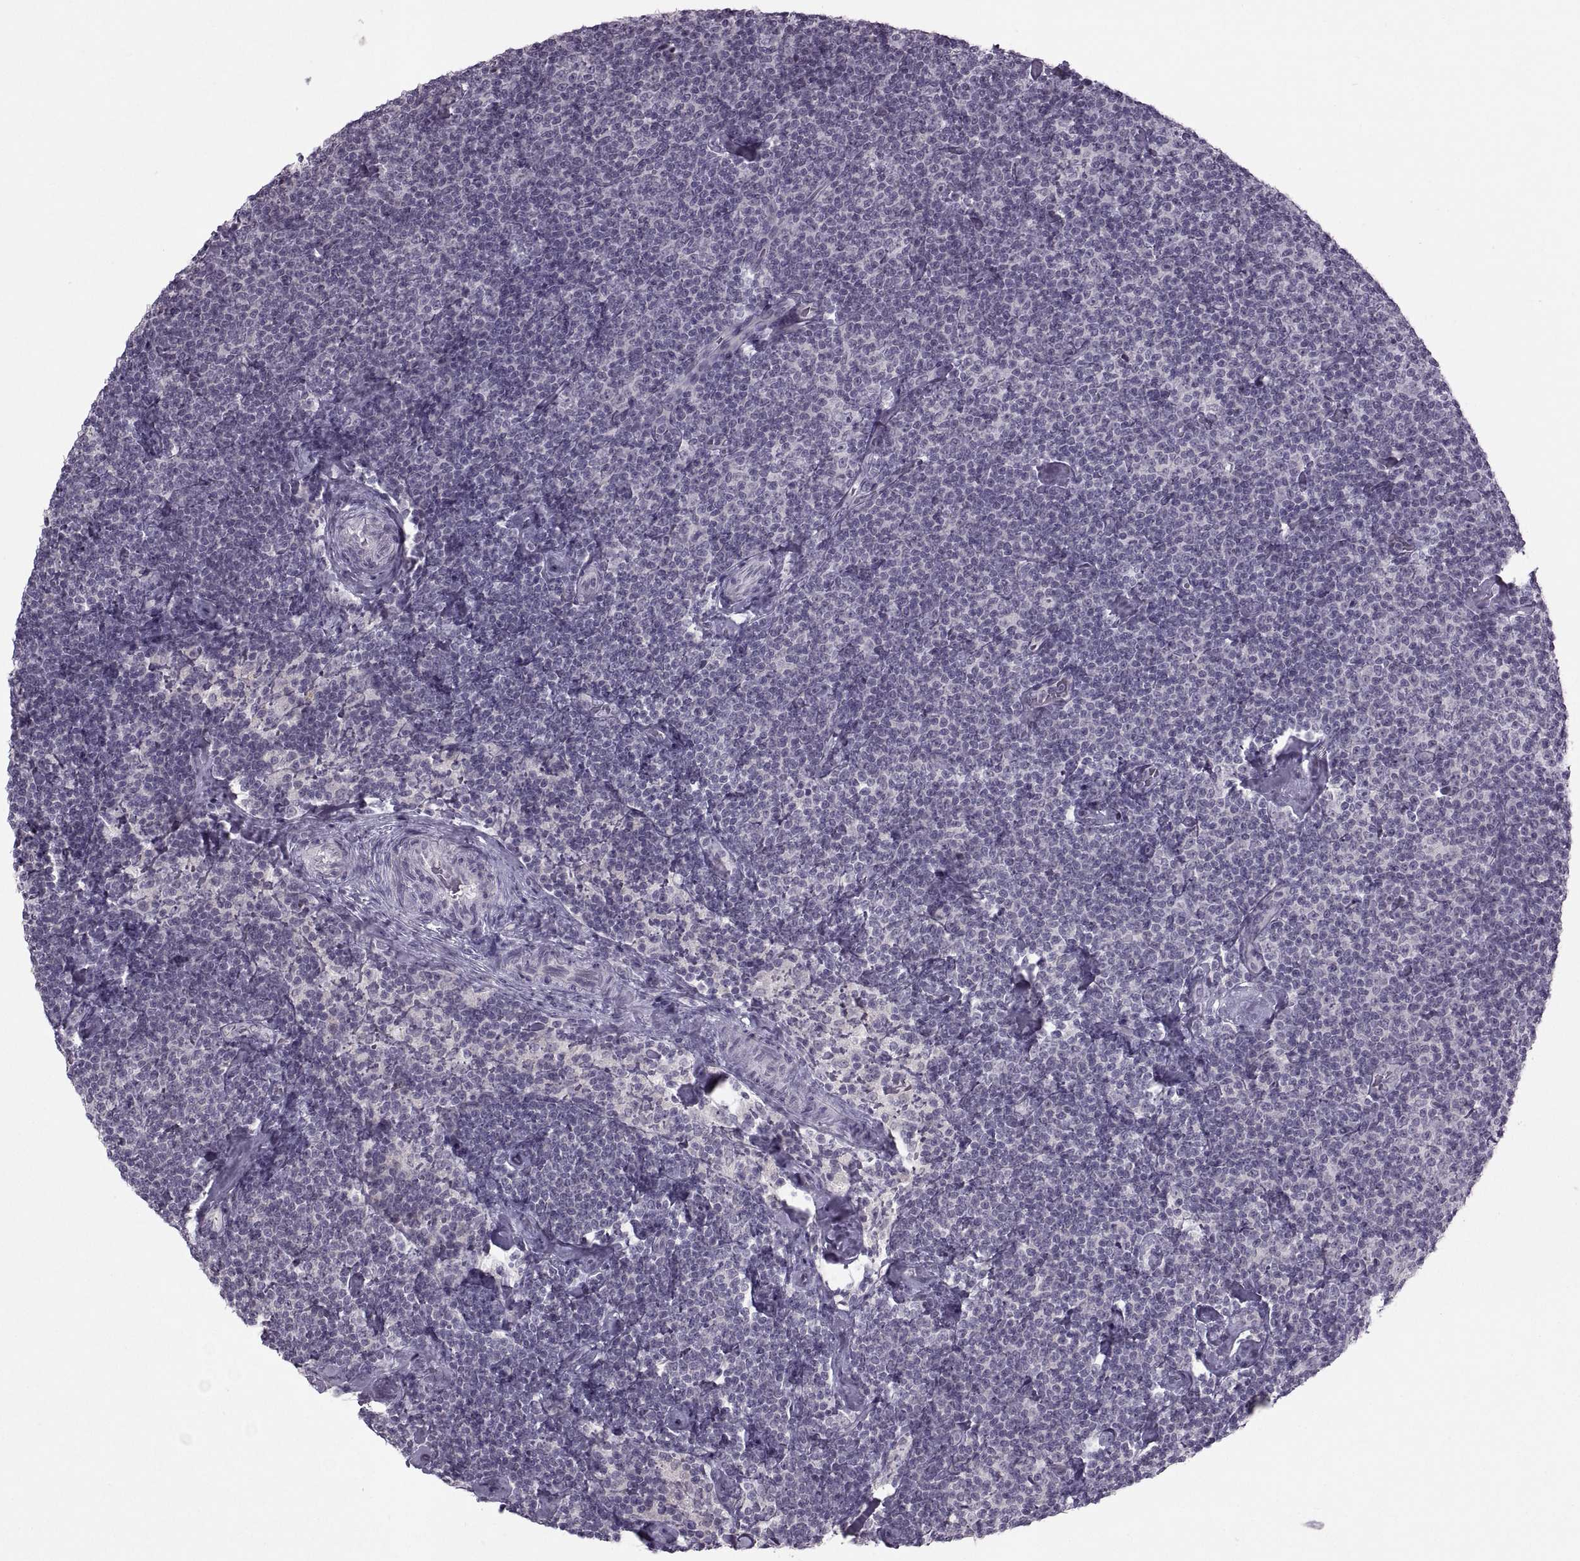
{"staining": {"intensity": "negative", "quantity": "none", "location": "none"}, "tissue": "lymphoma", "cell_type": "Tumor cells", "image_type": "cancer", "snomed": [{"axis": "morphology", "description": "Malignant lymphoma, non-Hodgkin's type, Low grade"}, {"axis": "topography", "description": "Lymph node"}], "caption": "DAB immunohistochemical staining of human low-grade malignant lymphoma, non-Hodgkin's type demonstrates no significant staining in tumor cells.", "gene": "MGAT4D", "patient": {"sex": "male", "age": 81}}